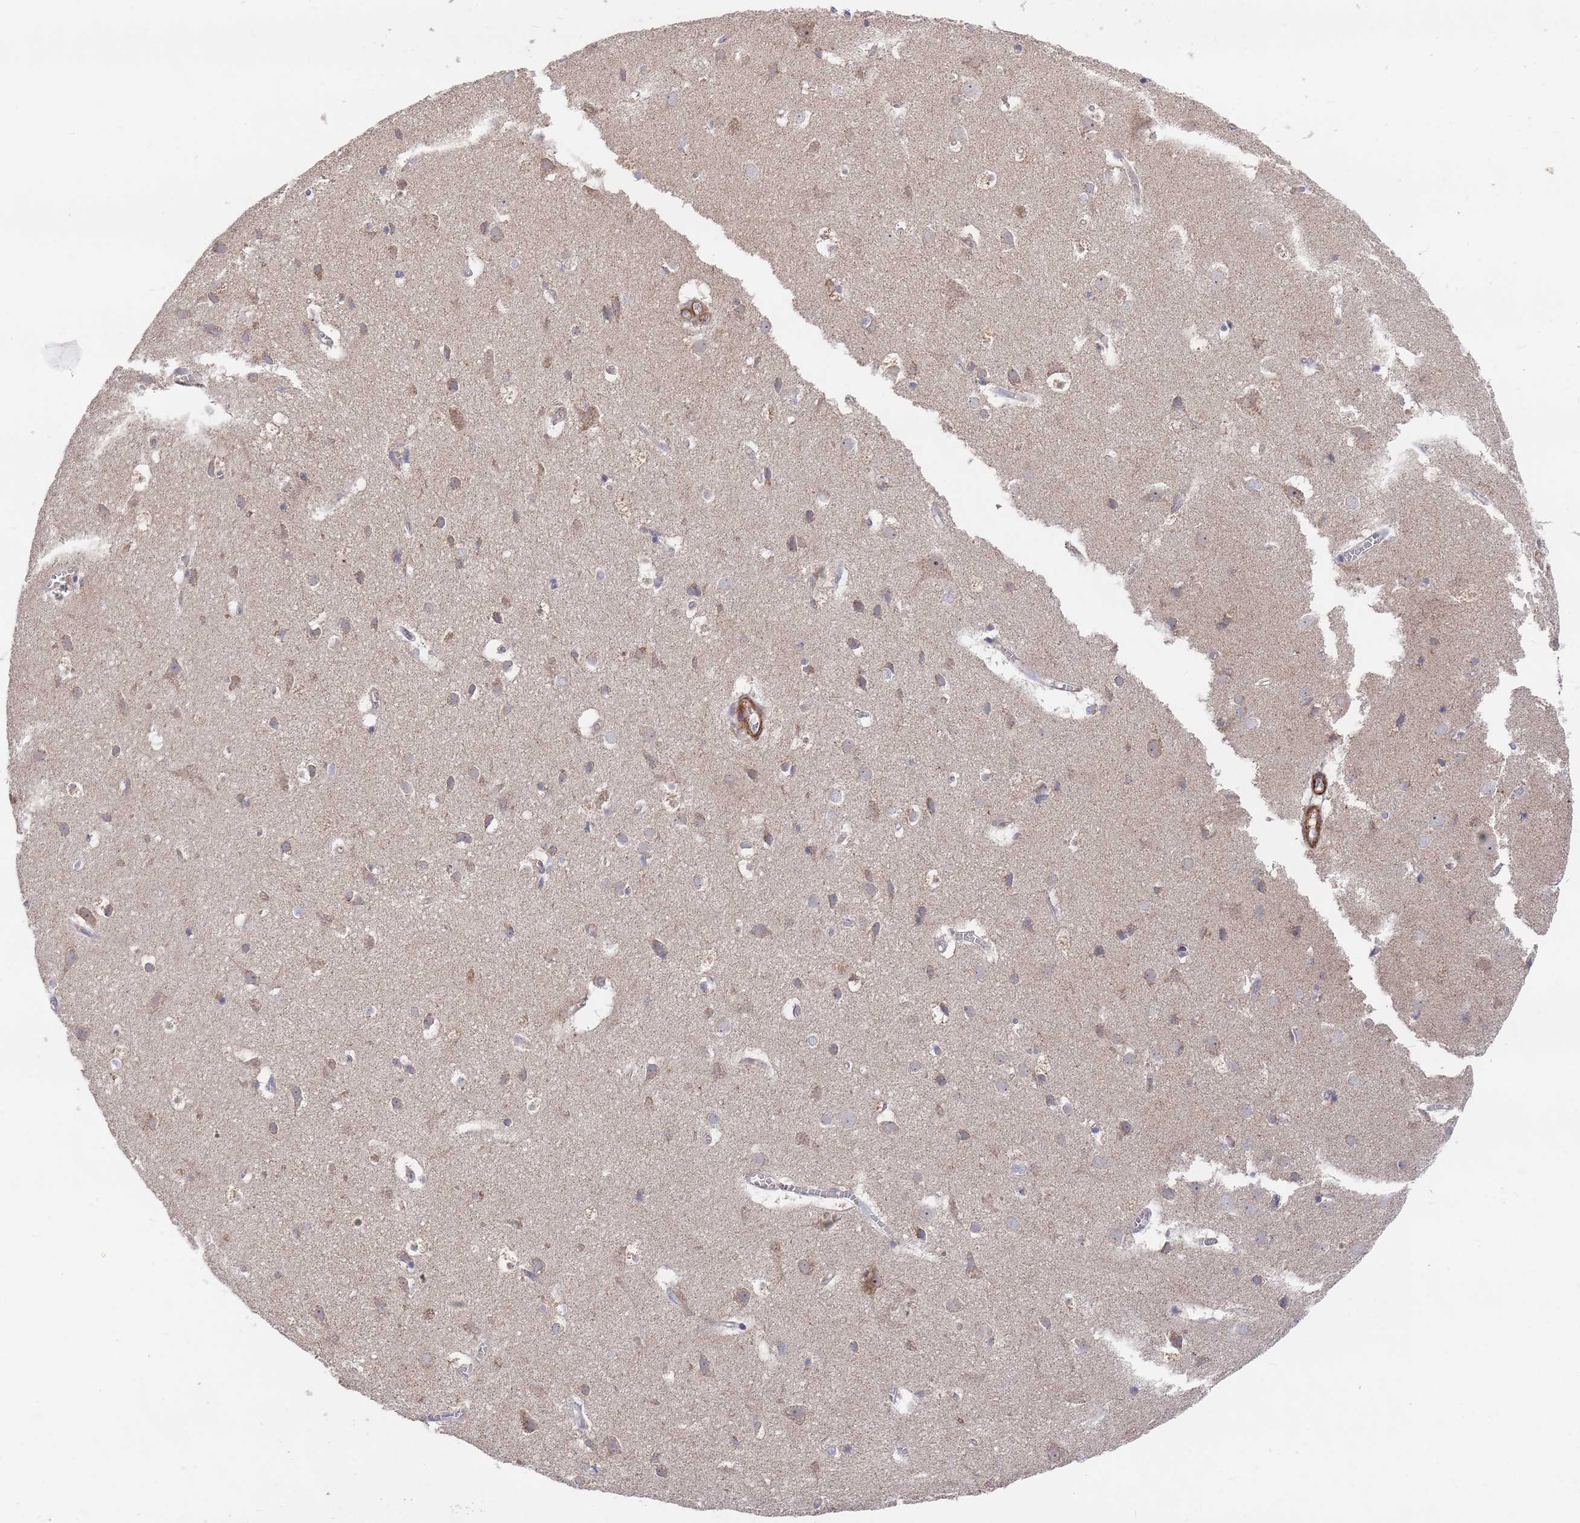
{"staining": {"intensity": "strong", "quantity": ">75%", "location": "cytoplasmic/membranous"}, "tissue": "cerebral cortex", "cell_type": "Endothelial cells", "image_type": "normal", "snomed": [{"axis": "morphology", "description": "Normal tissue, NOS"}, {"axis": "topography", "description": "Cerebral cortex"}], "caption": "High-power microscopy captured an IHC micrograph of normal cerebral cortex, revealing strong cytoplasmic/membranous positivity in approximately >75% of endothelial cells. The protein is stained brown, and the nuclei are stained in blue (DAB (3,3'-diaminobenzidine) IHC with brightfield microscopy, high magnification).", "gene": "WDFY3", "patient": {"sex": "male", "age": 54}}